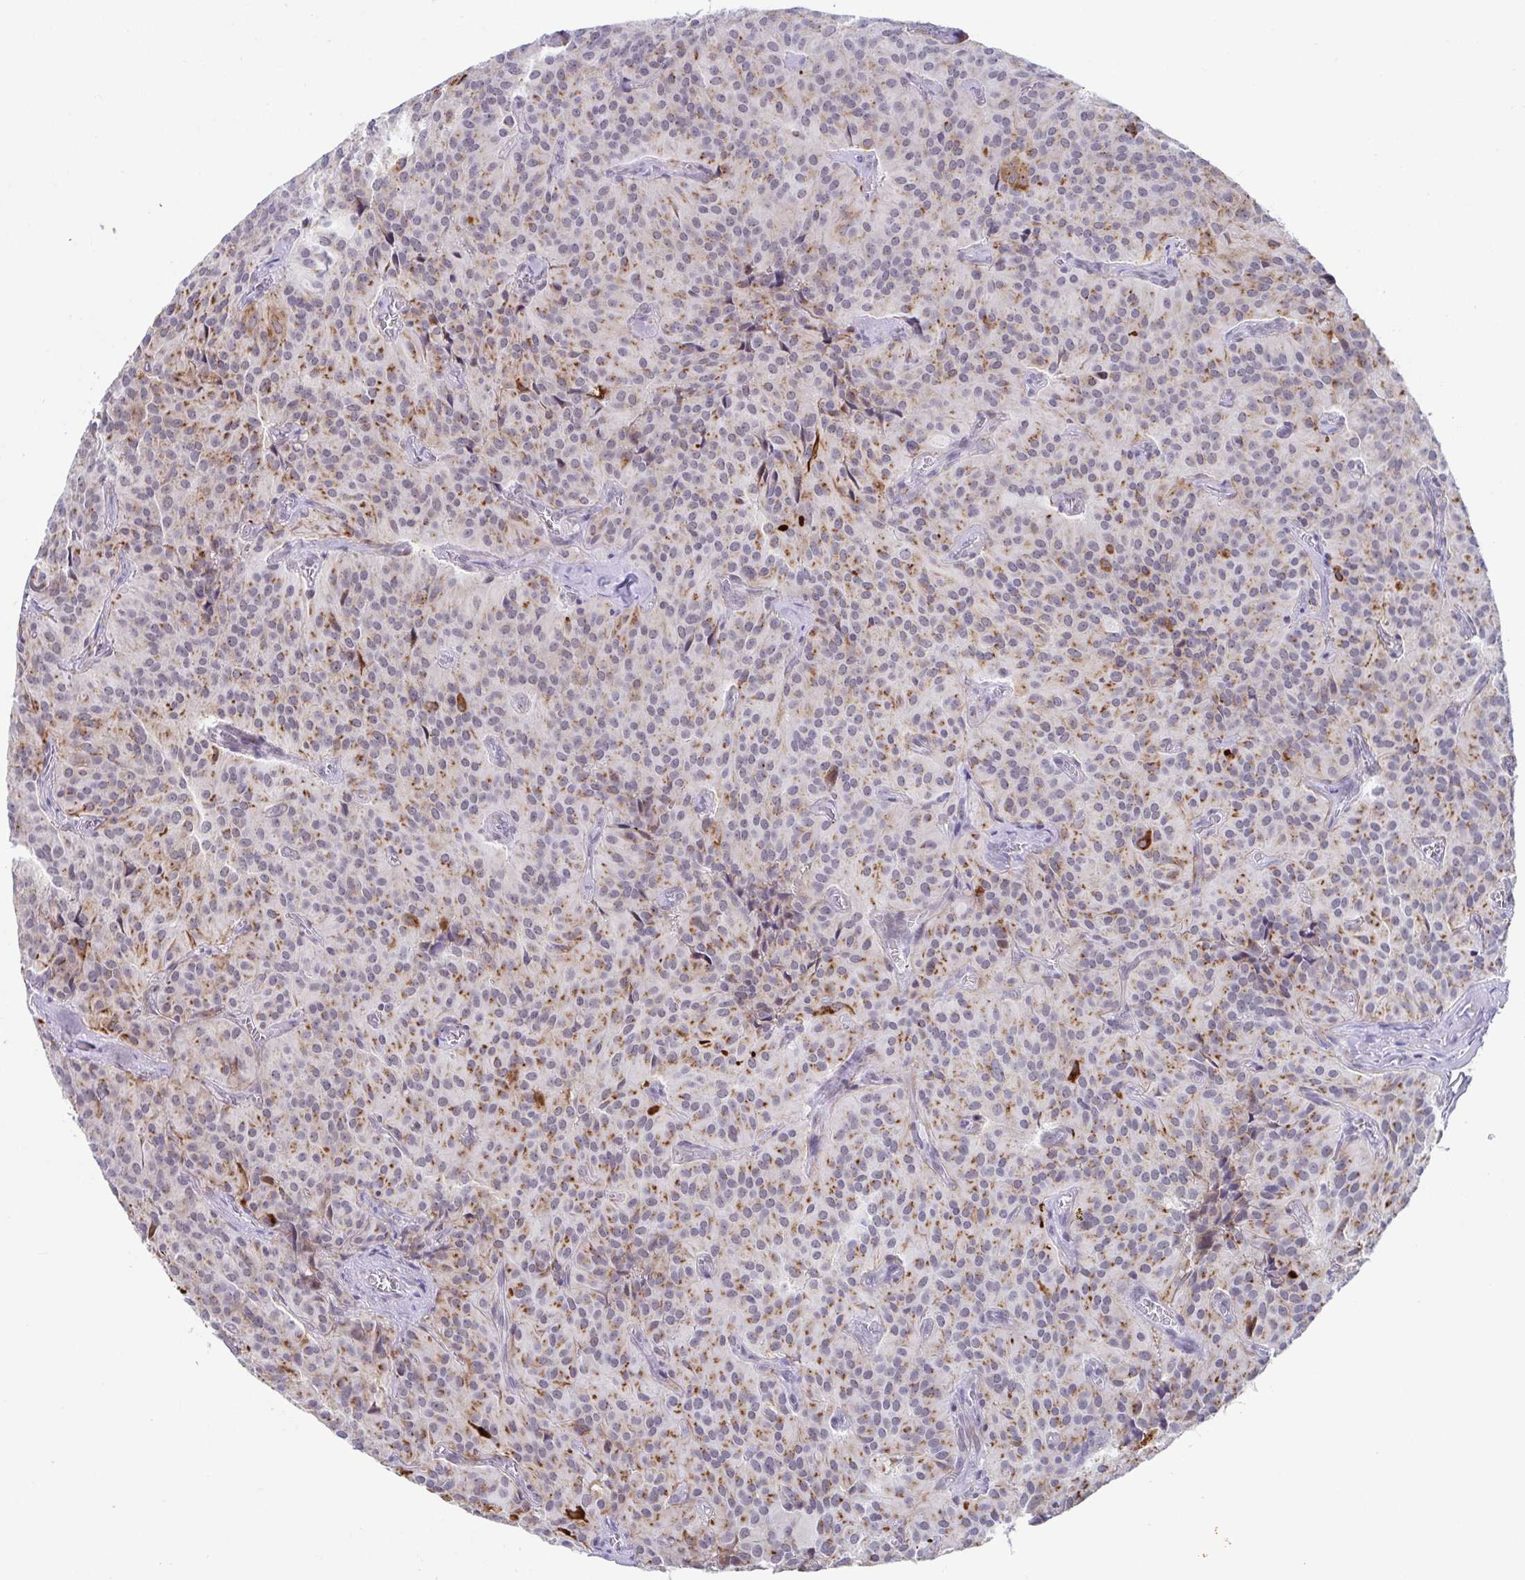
{"staining": {"intensity": "moderate", "quantity": "25%-75%", "location": "cytoplasmic/membranous"}, "tissue": "glioma", "cell_type": "Tumor cells", "image_type": "cancer", "snomed": [{"axis": "morphology", "description": "Glioma, malignant, Low grade"}, {"axis": "topography", "description": "Brain"}], "caption": "DAB (3,3'-diaminobenzidine) immunohistochemical staining of glioma demonstrates moderate cytoplasmic/membranous protein expression in approximately 25%-75% of tumor cells.", "gene": "WDR72", "patient": {"sex": "male", "age": 42}}